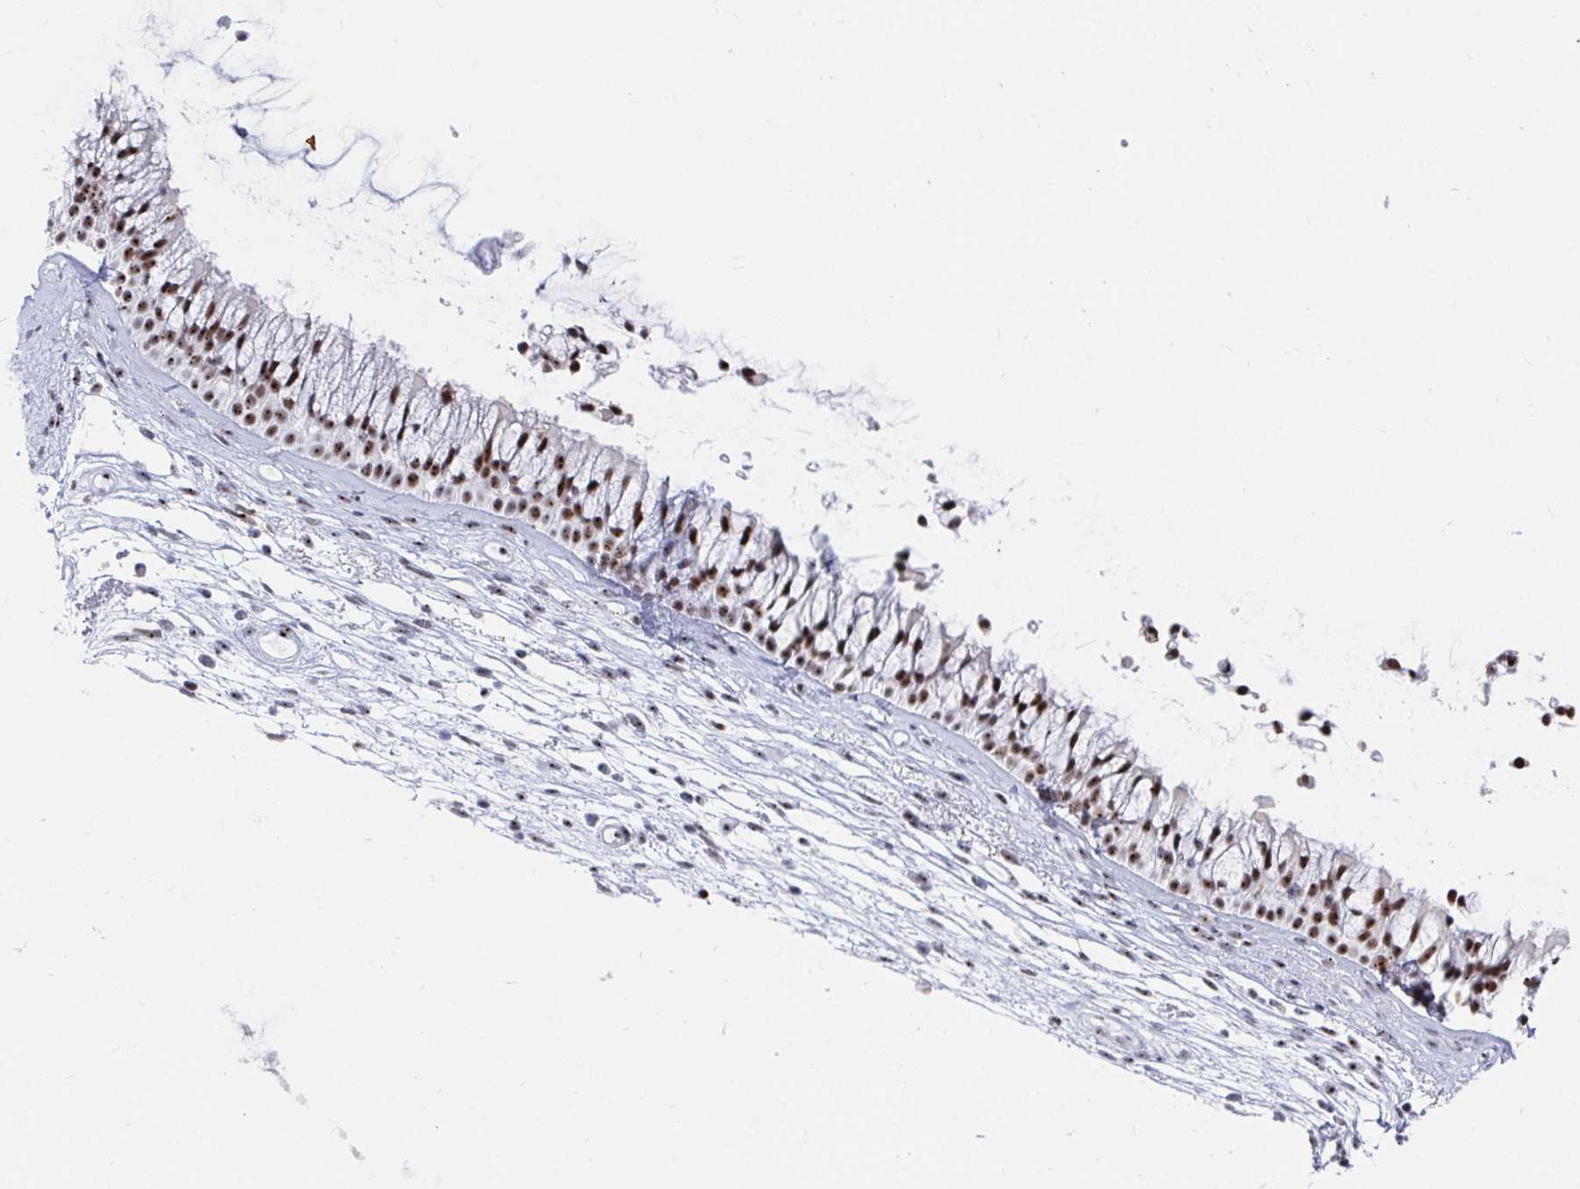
{"staining": {"intensity": "moderate", "quantity": ">75%", "location": "nuclear"}, "tissue": "nasopharynx", "cell_type": "Respiratory epithelial cells", "image_type": "normal", "snomed": [{"axis": "morphology", "description": "Normal tissue, NOS"}, {"axis": "topography", "description": "Nasopharynx"}], "caption": "A medium amount of moderate nuclear positivity is present in about >75% of respiratory epithelial cells in unremarkable nasopharynx. (DAB (3,3'-diaminobenzidine) = brown stain, brightfield microscopy at high magnification).", "gene": "SIRT7", "patient": {"sex": "female", "age": 75}}